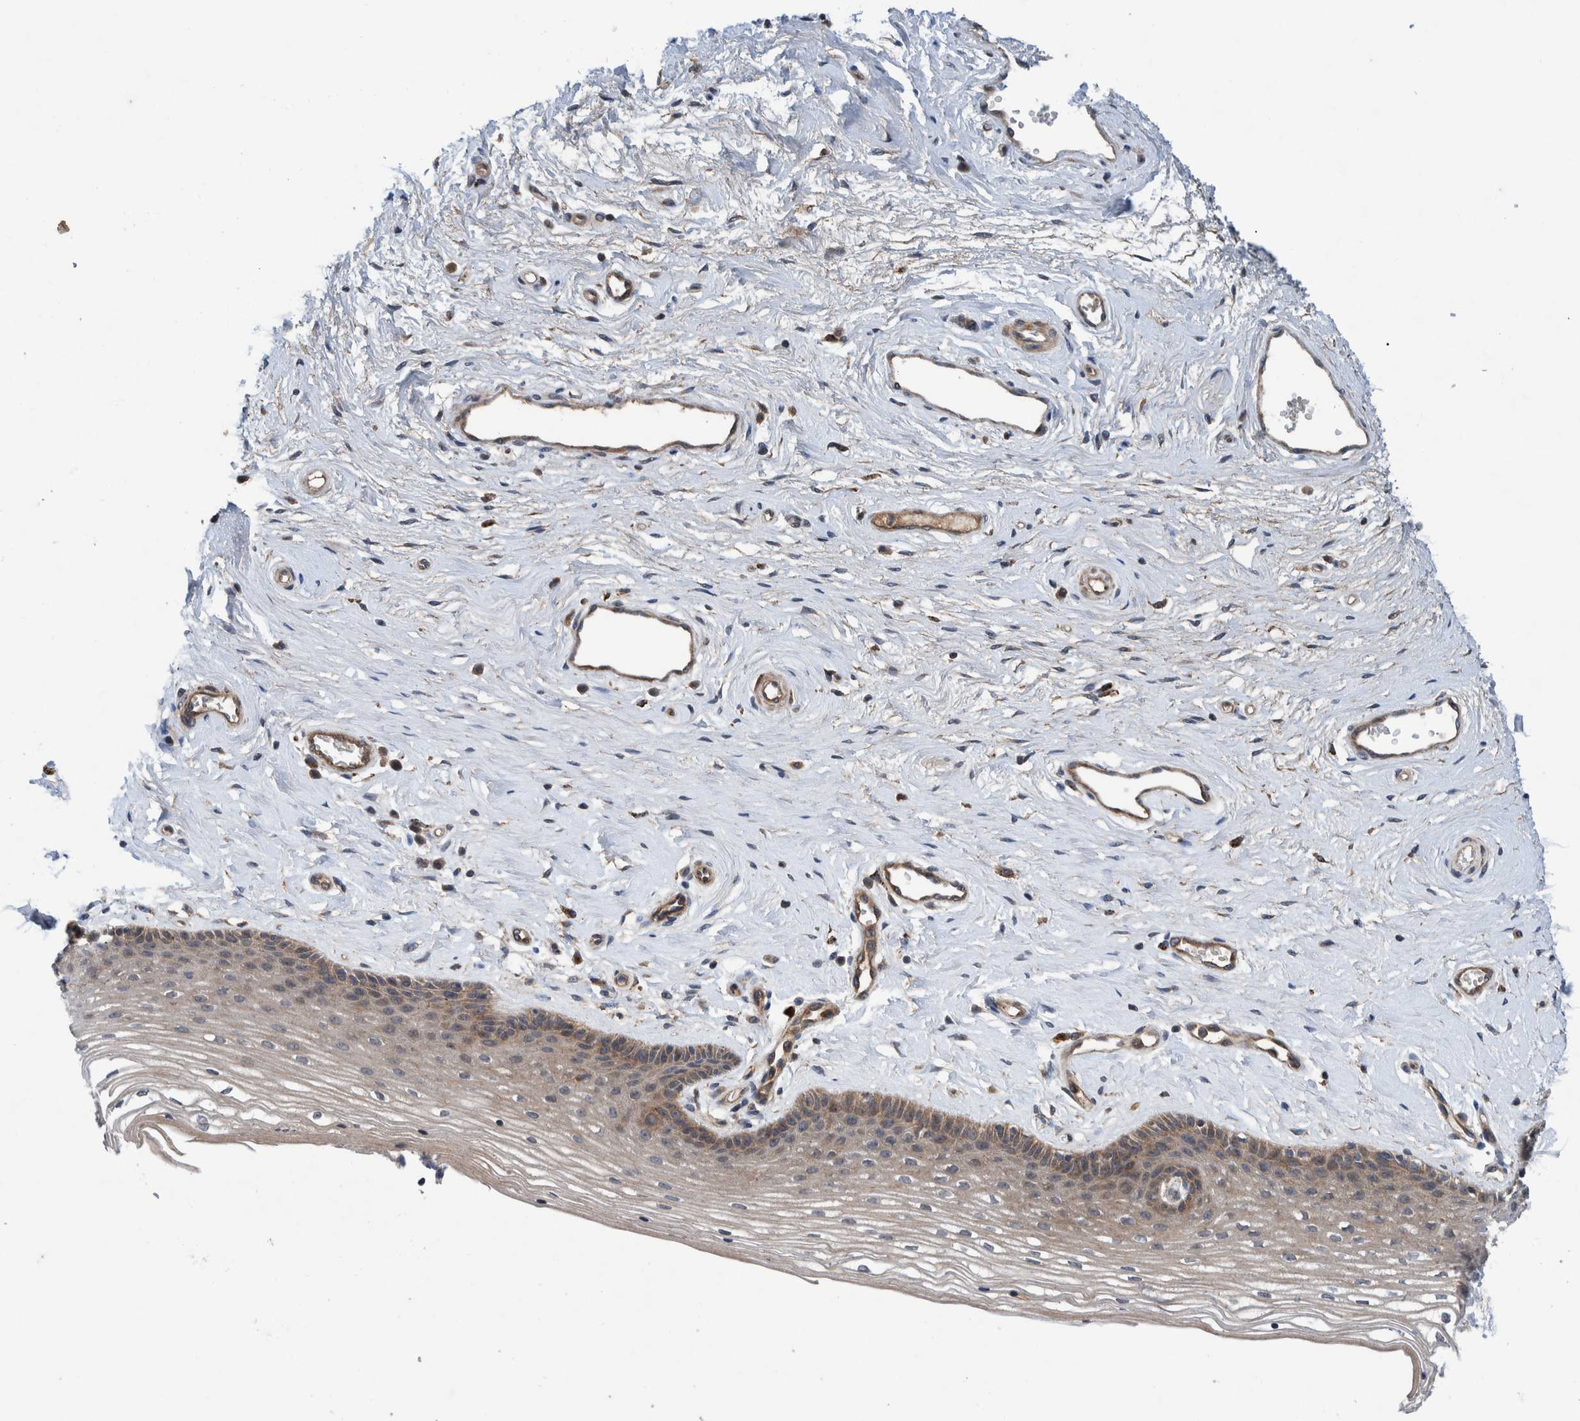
{"staining": {"intensity": "moderate", "quantity": ">75%", "location": "cytoplasmic/membranous"}, "tissue": "vagina", "cell_type": "Squamous epithelial cells", "image_type": "normal", "snomed": [{"axis": "morphology", "description": "Normal tissue, NOS"}, {"axis": "topography", "description": "Vagina"}], "caption": "Moderate cytoplasmic/membranous positivity for a protein is present in approximately >75% of squamous epithelial cells of unremarkable vagina using IHC.", "gene": "ITIH3", "patient": {"sex": "female", "age": 46}}